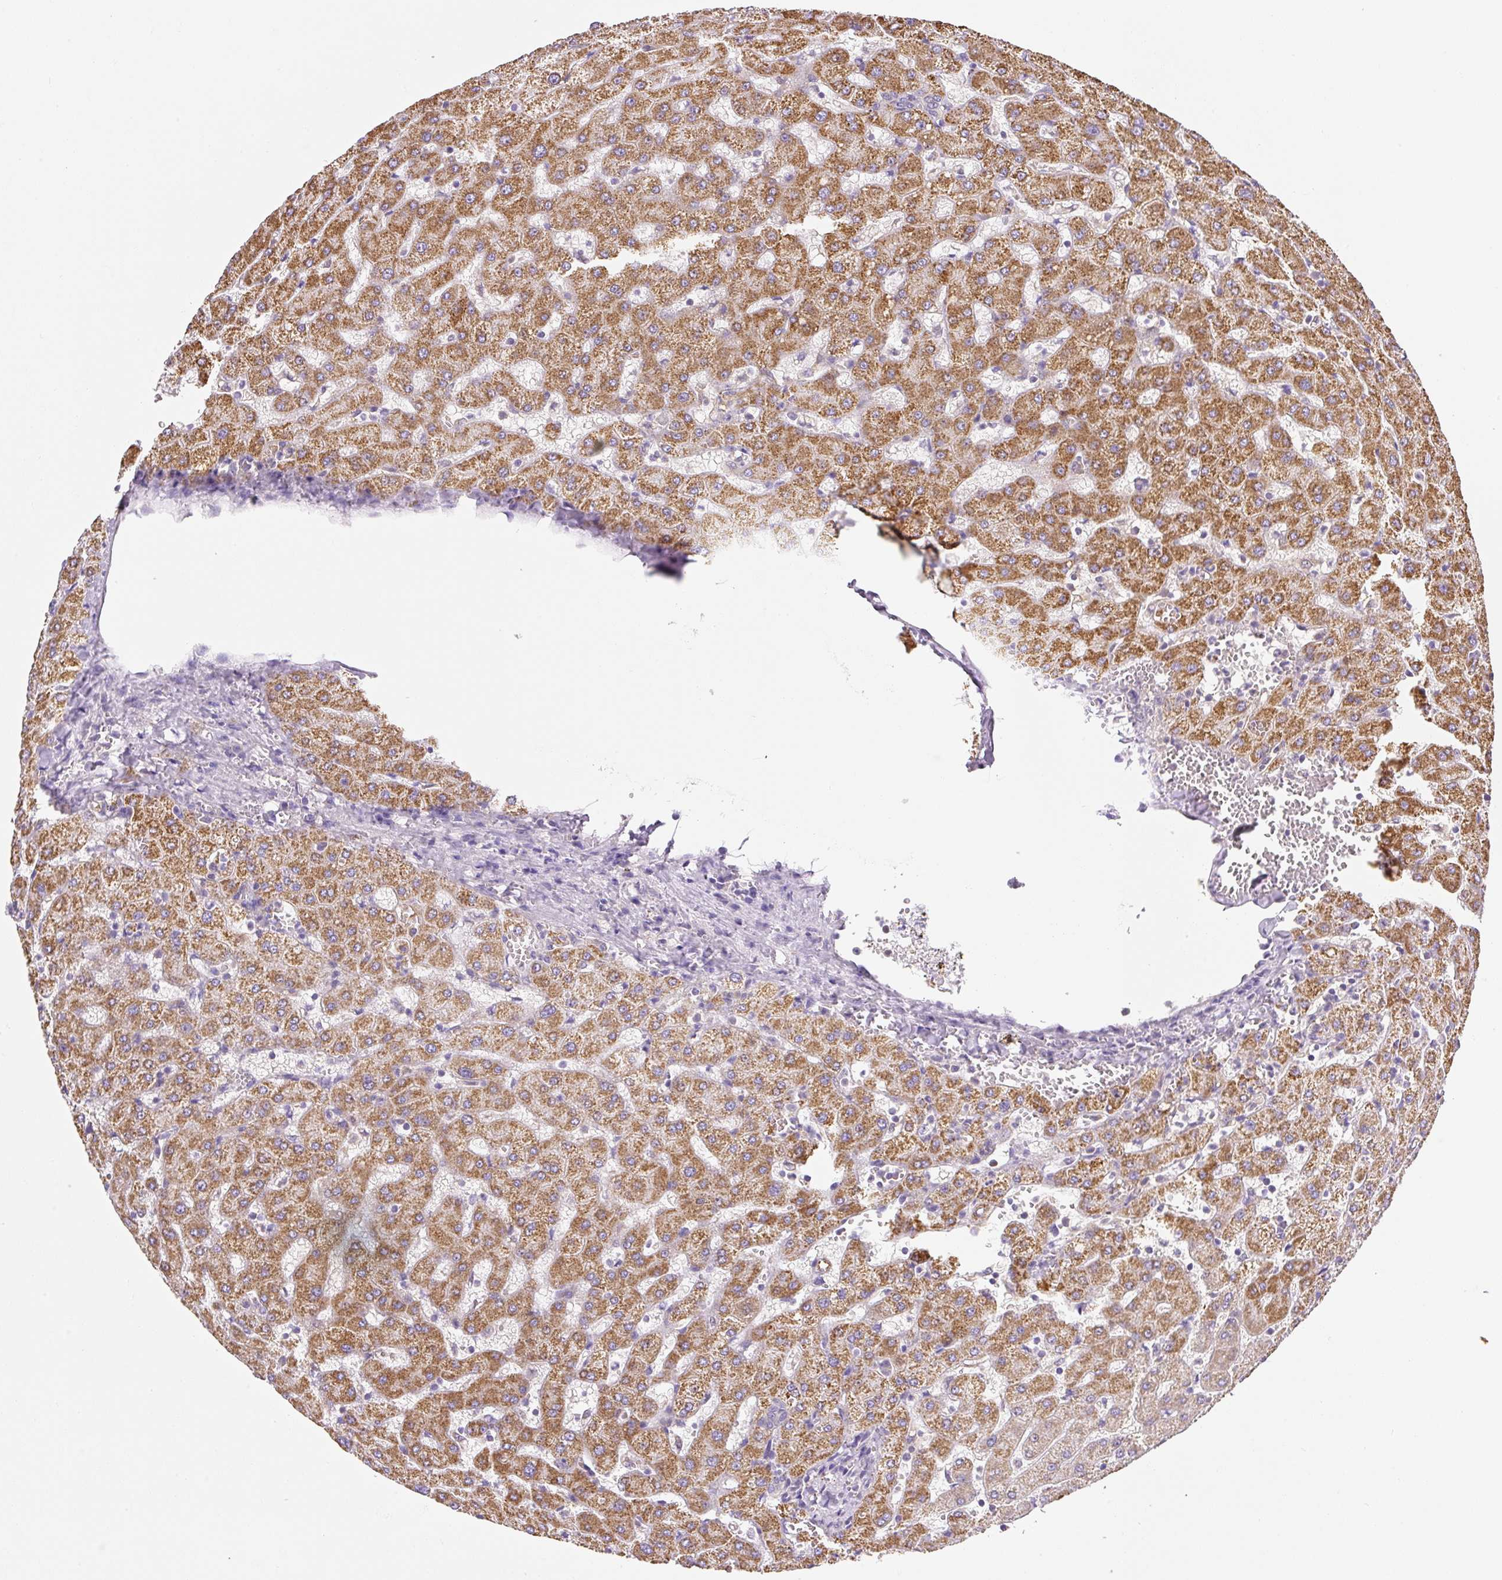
{"staining": {"intensity": "negative", "quantity": "none", "location": "none"}, "tissue": "liver", "cell_type": "Cholangiocytes", "image_type": "normal", "snomed": [{"axis": "morphology", "description": "Normal tissue, NOS"}, {"axis": "topography", "description": "Liver"}], "caption": "The immunohistochemistry (IHC) photomicrograph has no significant expression in cholangiocytes of liver.", "gene": "PLA2G4A", "patient": {"sex": "female", "age": 63}}